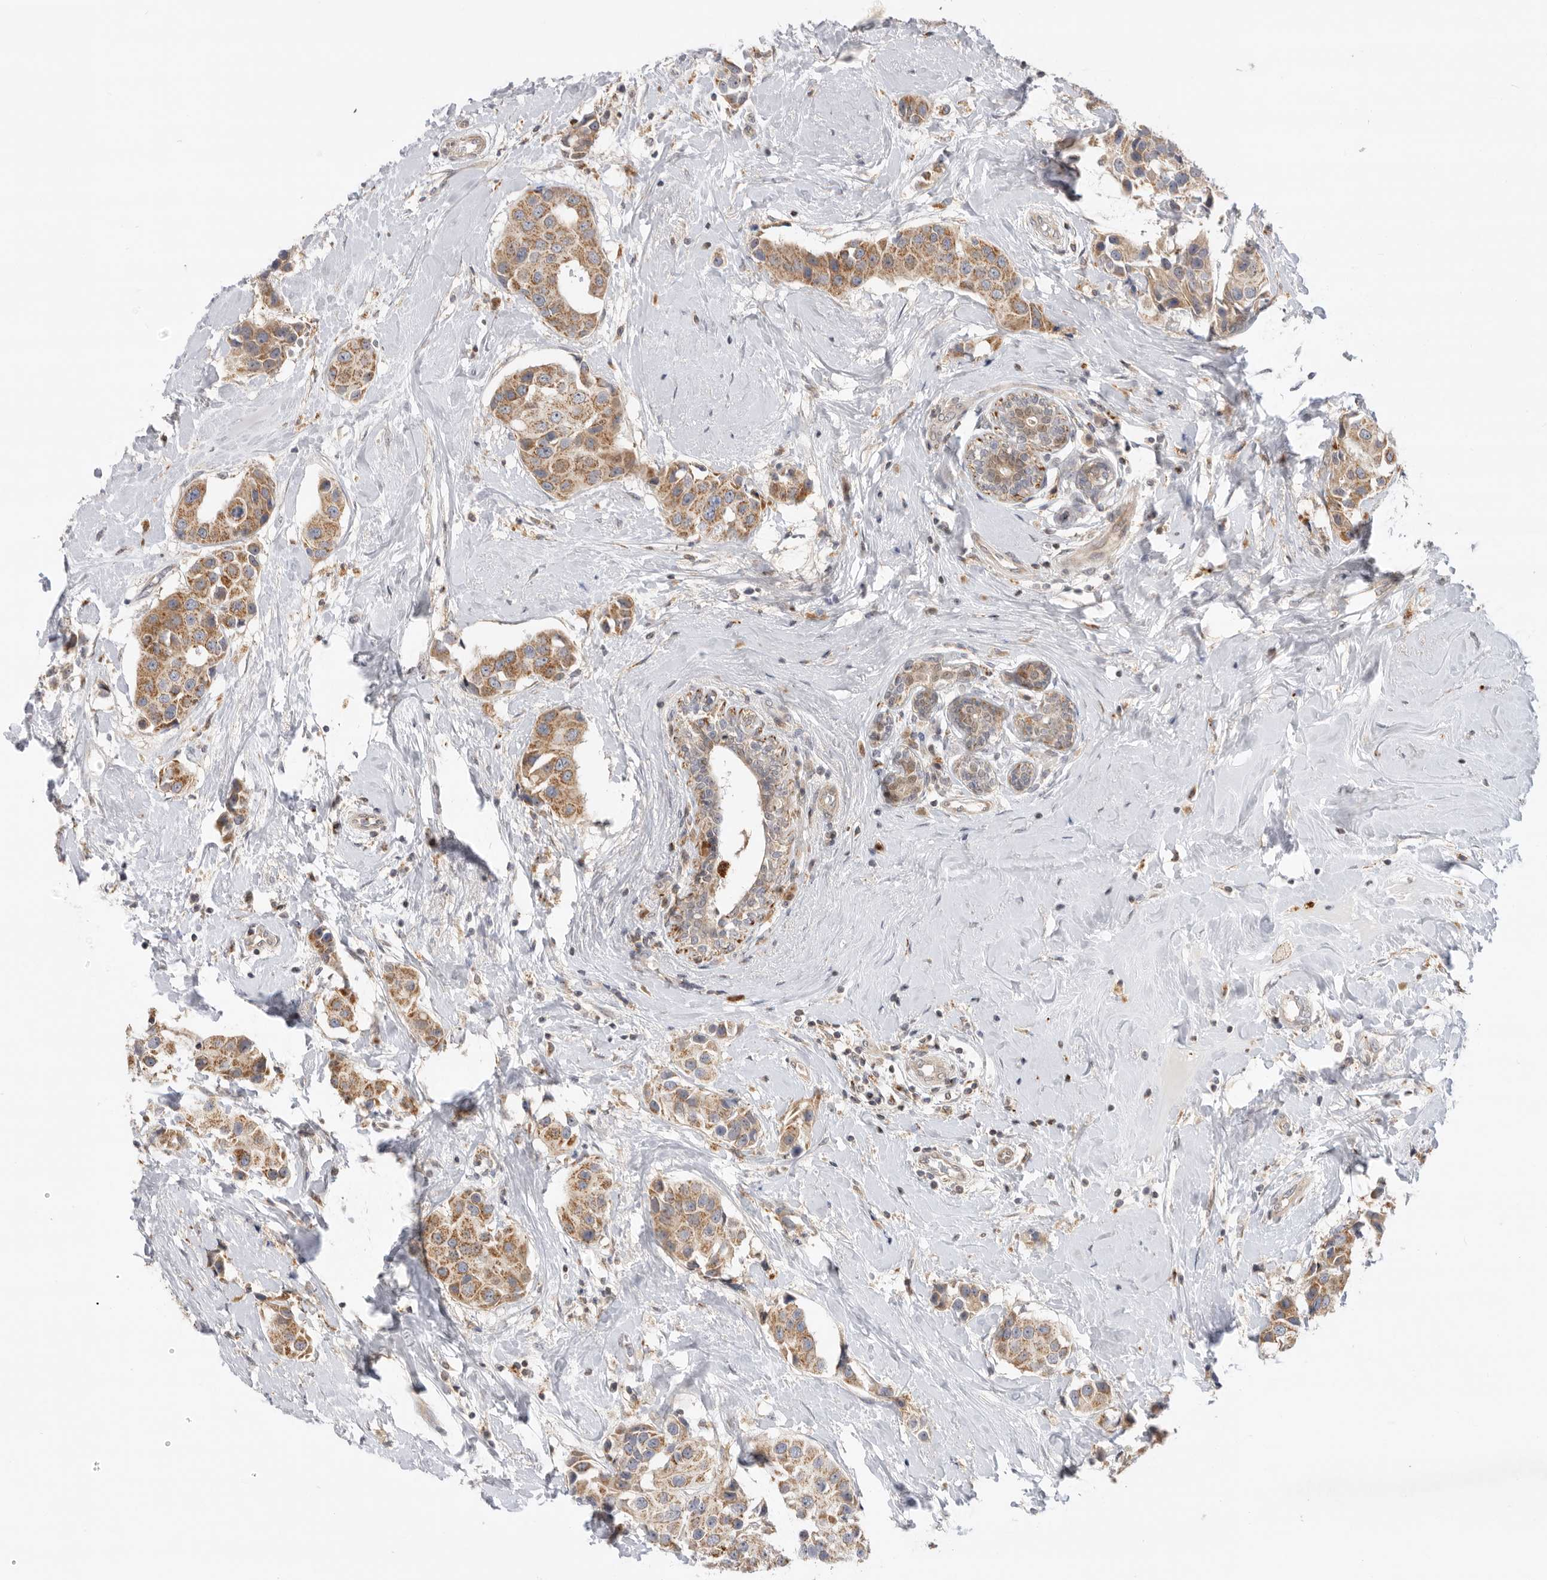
{"staining": {"intensity": "moderate", "quantity": ">75%", "location": "cytoplasmic/membranous"}, "tissue": "breast cancer", "cell_type": "Tumor cells", "image_type": "cancer", "snomed": [{"axis": "morphology", "description": "Normal tissue, NOS"}, {"axis": "morphology", "description": "Duct carcinoma"}, {"axis": "topography", "description": "Breast"}], "caption": "Breast cancer was stained to show a protein in brown. There is medium levels of moderate cytoplasmic/membranous expression in approximately >75% of tumor cells.", "gene": "GNE", "patient": {"sex": "female", "age": 39}}